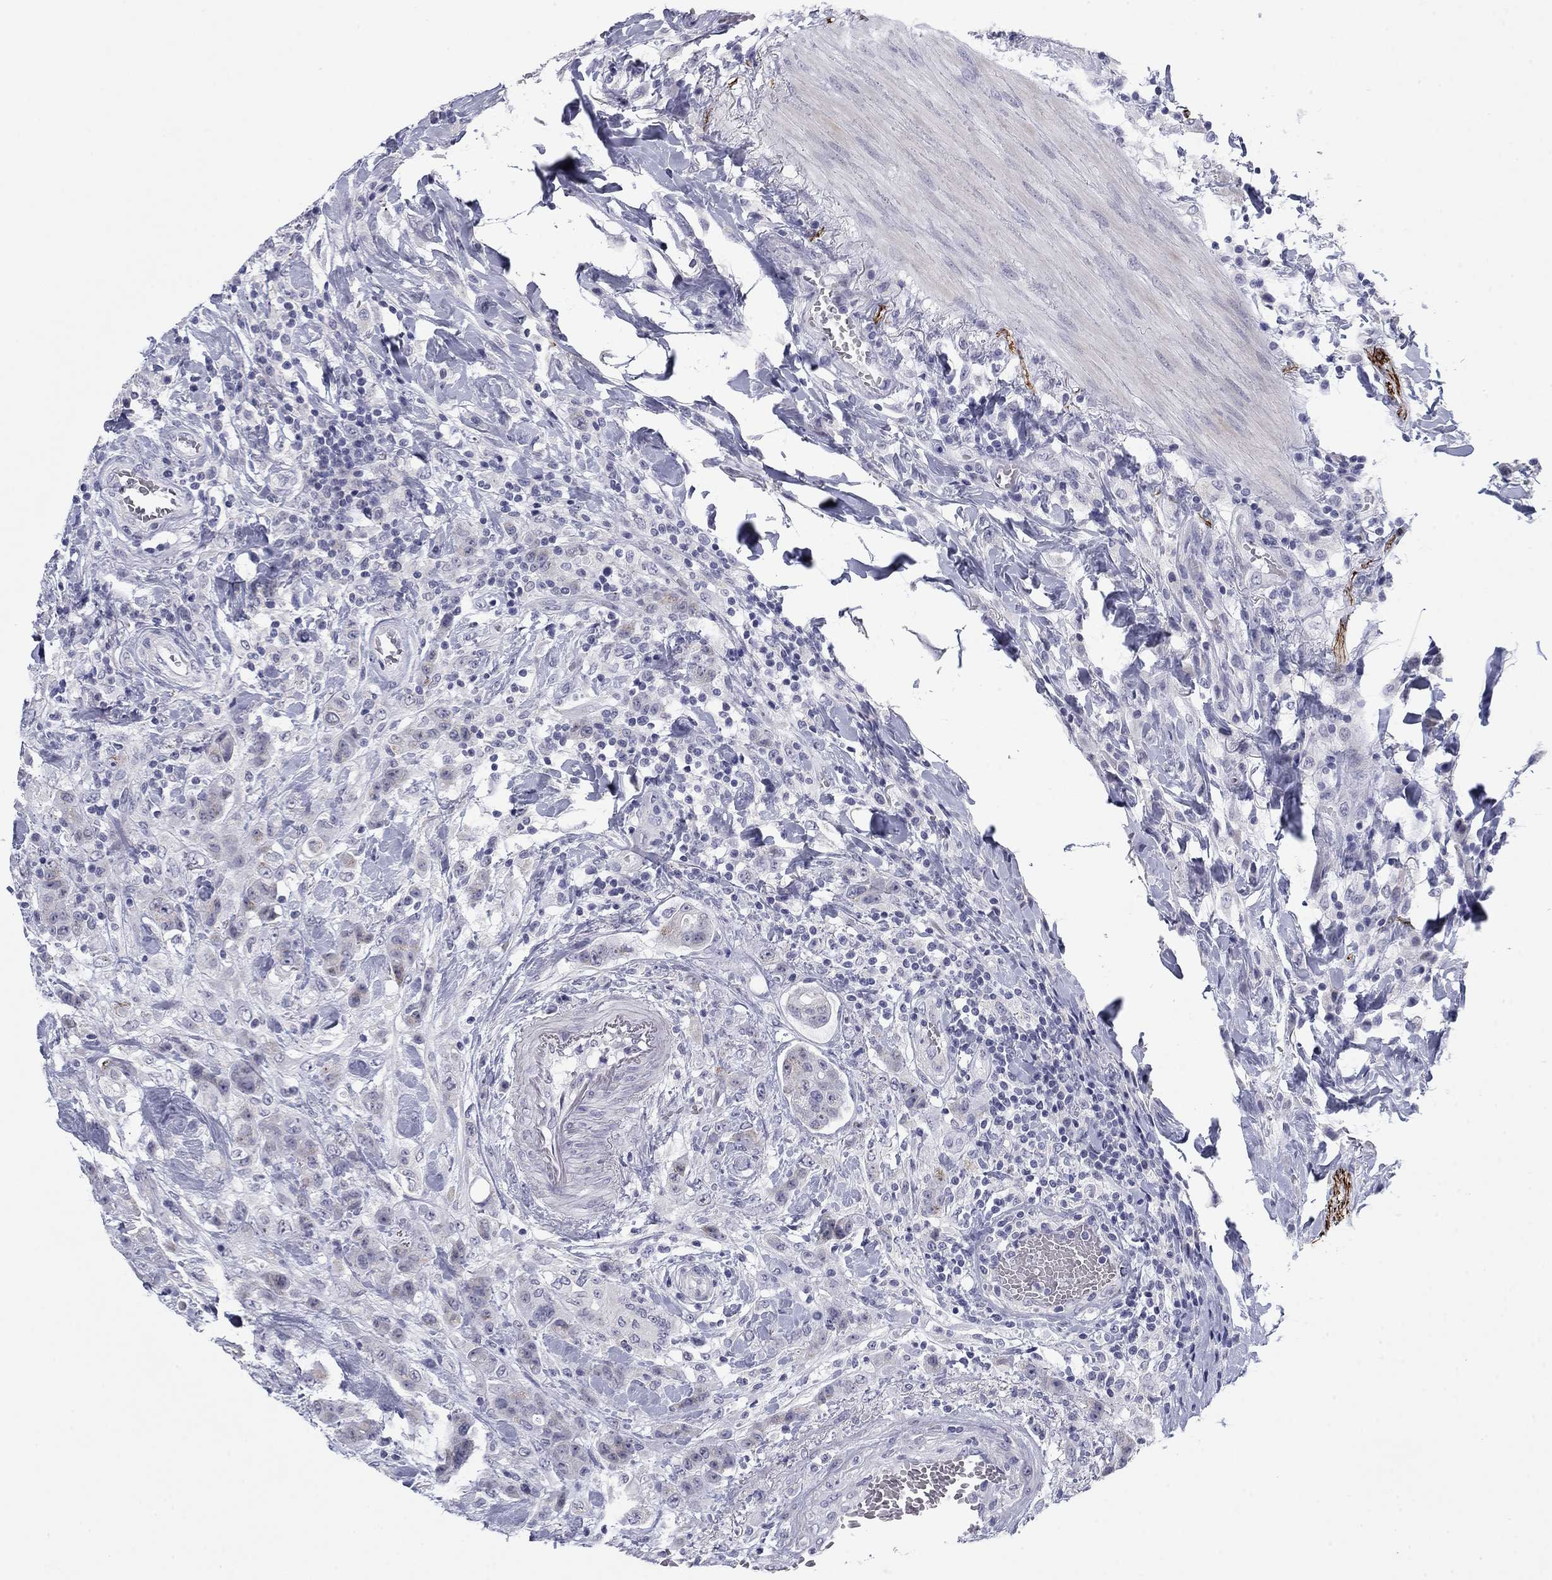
{"staining": {"intensity": "negative", "quantity": "none", "location": "none"}, "tissue": "colorectal cancer", "cell_type": "Tumor cells", "image_type": "cancer", "snomed": [{"axis": "morphology", "description": "Adenocarcinoma, NOS"}, {"axis": "topography", "description": "Colon"}], "caption": "This is a histopathology image of immunohistochemistry staining of colorectal cancer (adenocarcinoma), which shows no positivity in tumor cells.", "gene": "PRPH", "patient": {"sex": "female", "age": 48}}